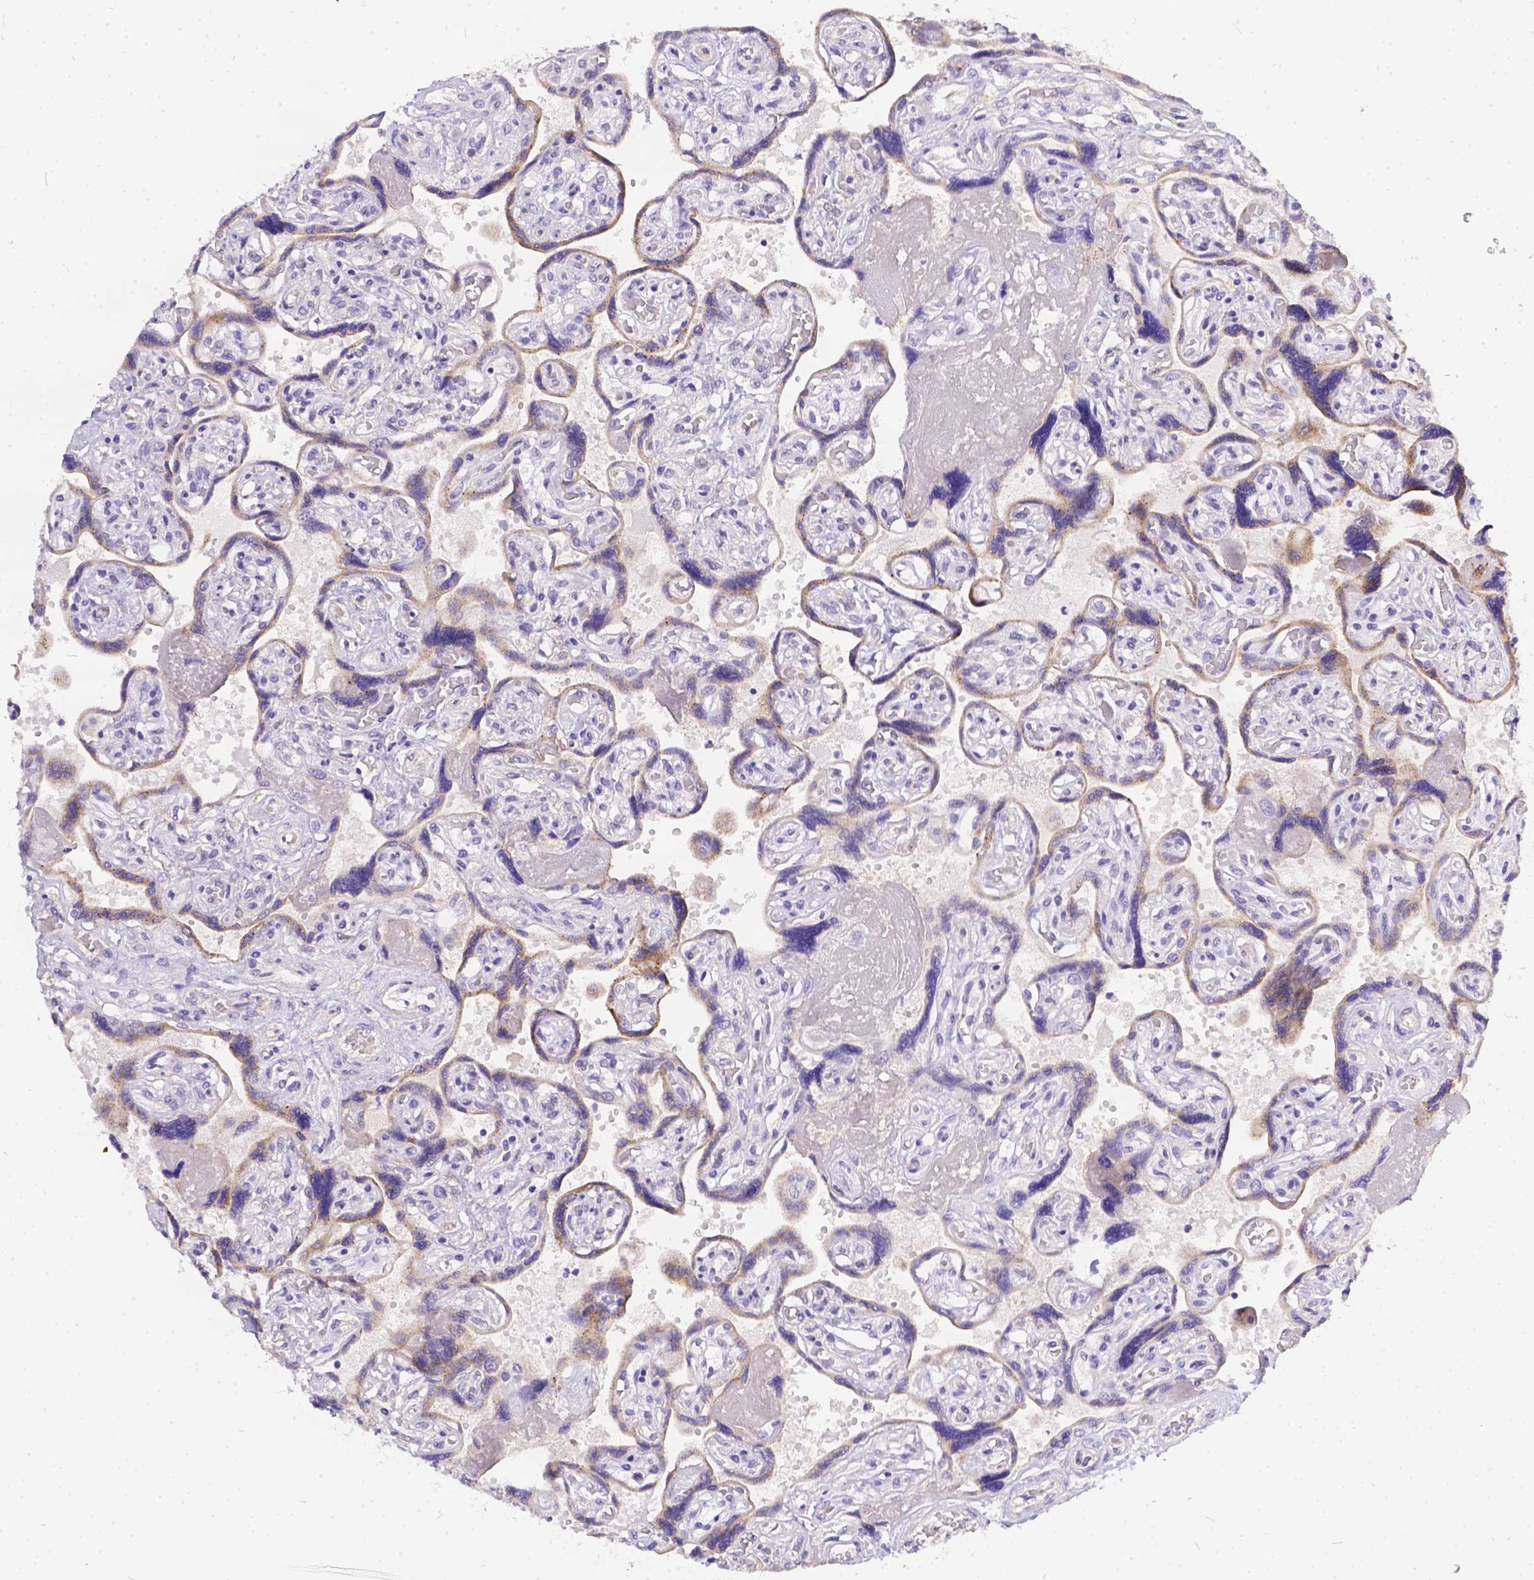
{"staining": {"intensity": "negative", "quantity": "none", "location": "none"}, "tissue": "placenta", "cell_type": "Decidual cells", "image_type": "normal", "snomed": [{"axis": "morphology", "description": "Normal tissue, NOS"}, {"axis": "topography", "description": "Placenta"}], "caption": "Human placenta stained for a protein using IHC displays no staining in decidual cells.", "gene": "DLEC1", "patient": {"sex": "female", "age": 32}}